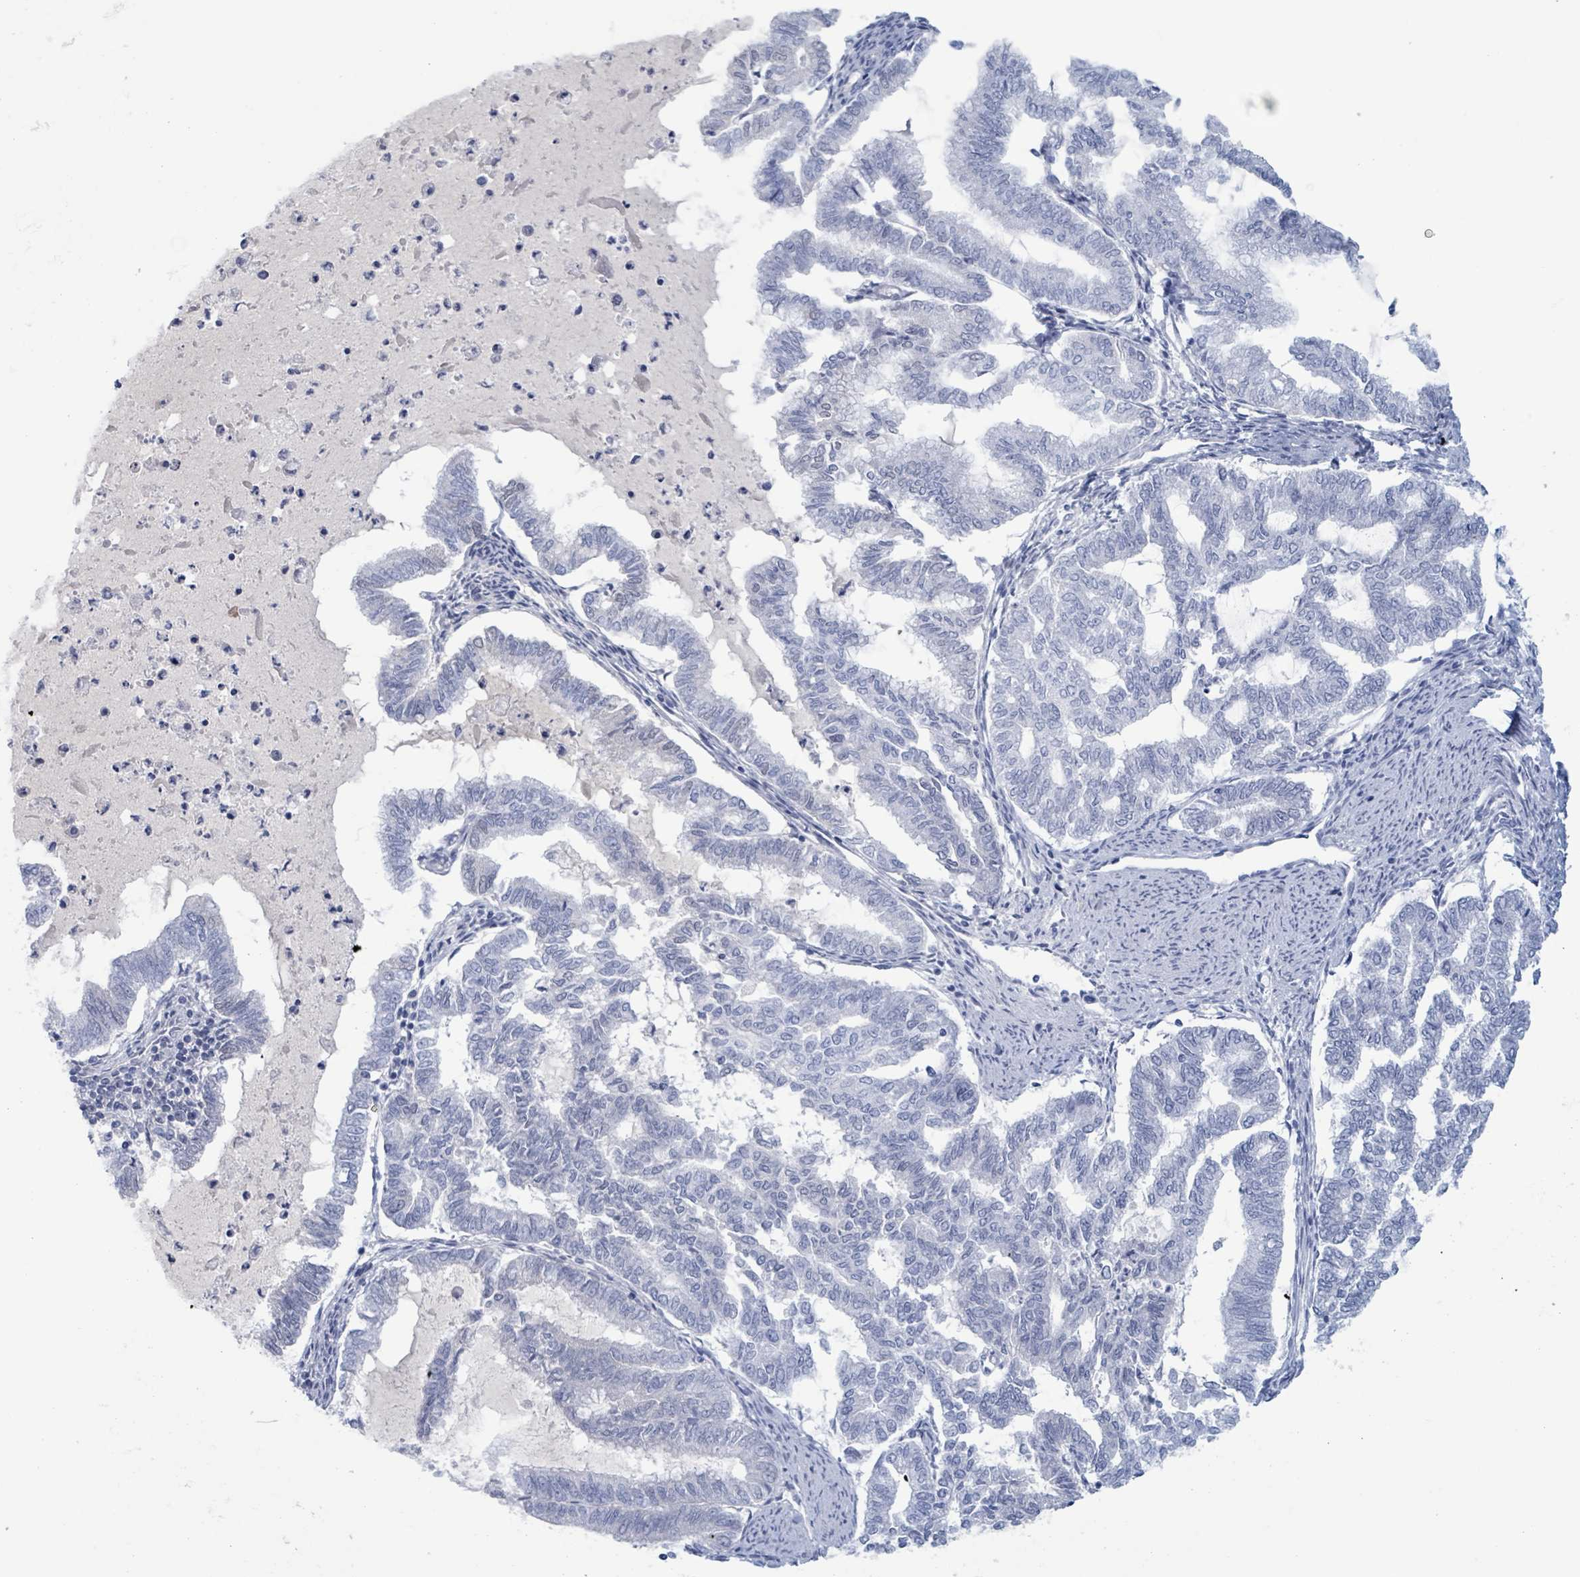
{"staining": {"intensity": "negative", "quantity": "none", "location": "none"}, "tissue": "endometrial cancer", "cell_type": "Tumor cells", "image_type": "cancer", "snomed": [{"axis": "morphology", "description": "Adenocarcinoma, NOS"}, {"axis": "topography", "description": "Endometrium"}], "caption": "This is an IHC histopathology image of endometrial adenocarcinoma. There is no expression in tumor cells.", "gene": "KLK4", "patient": {"sex": "female", "age": 79}}